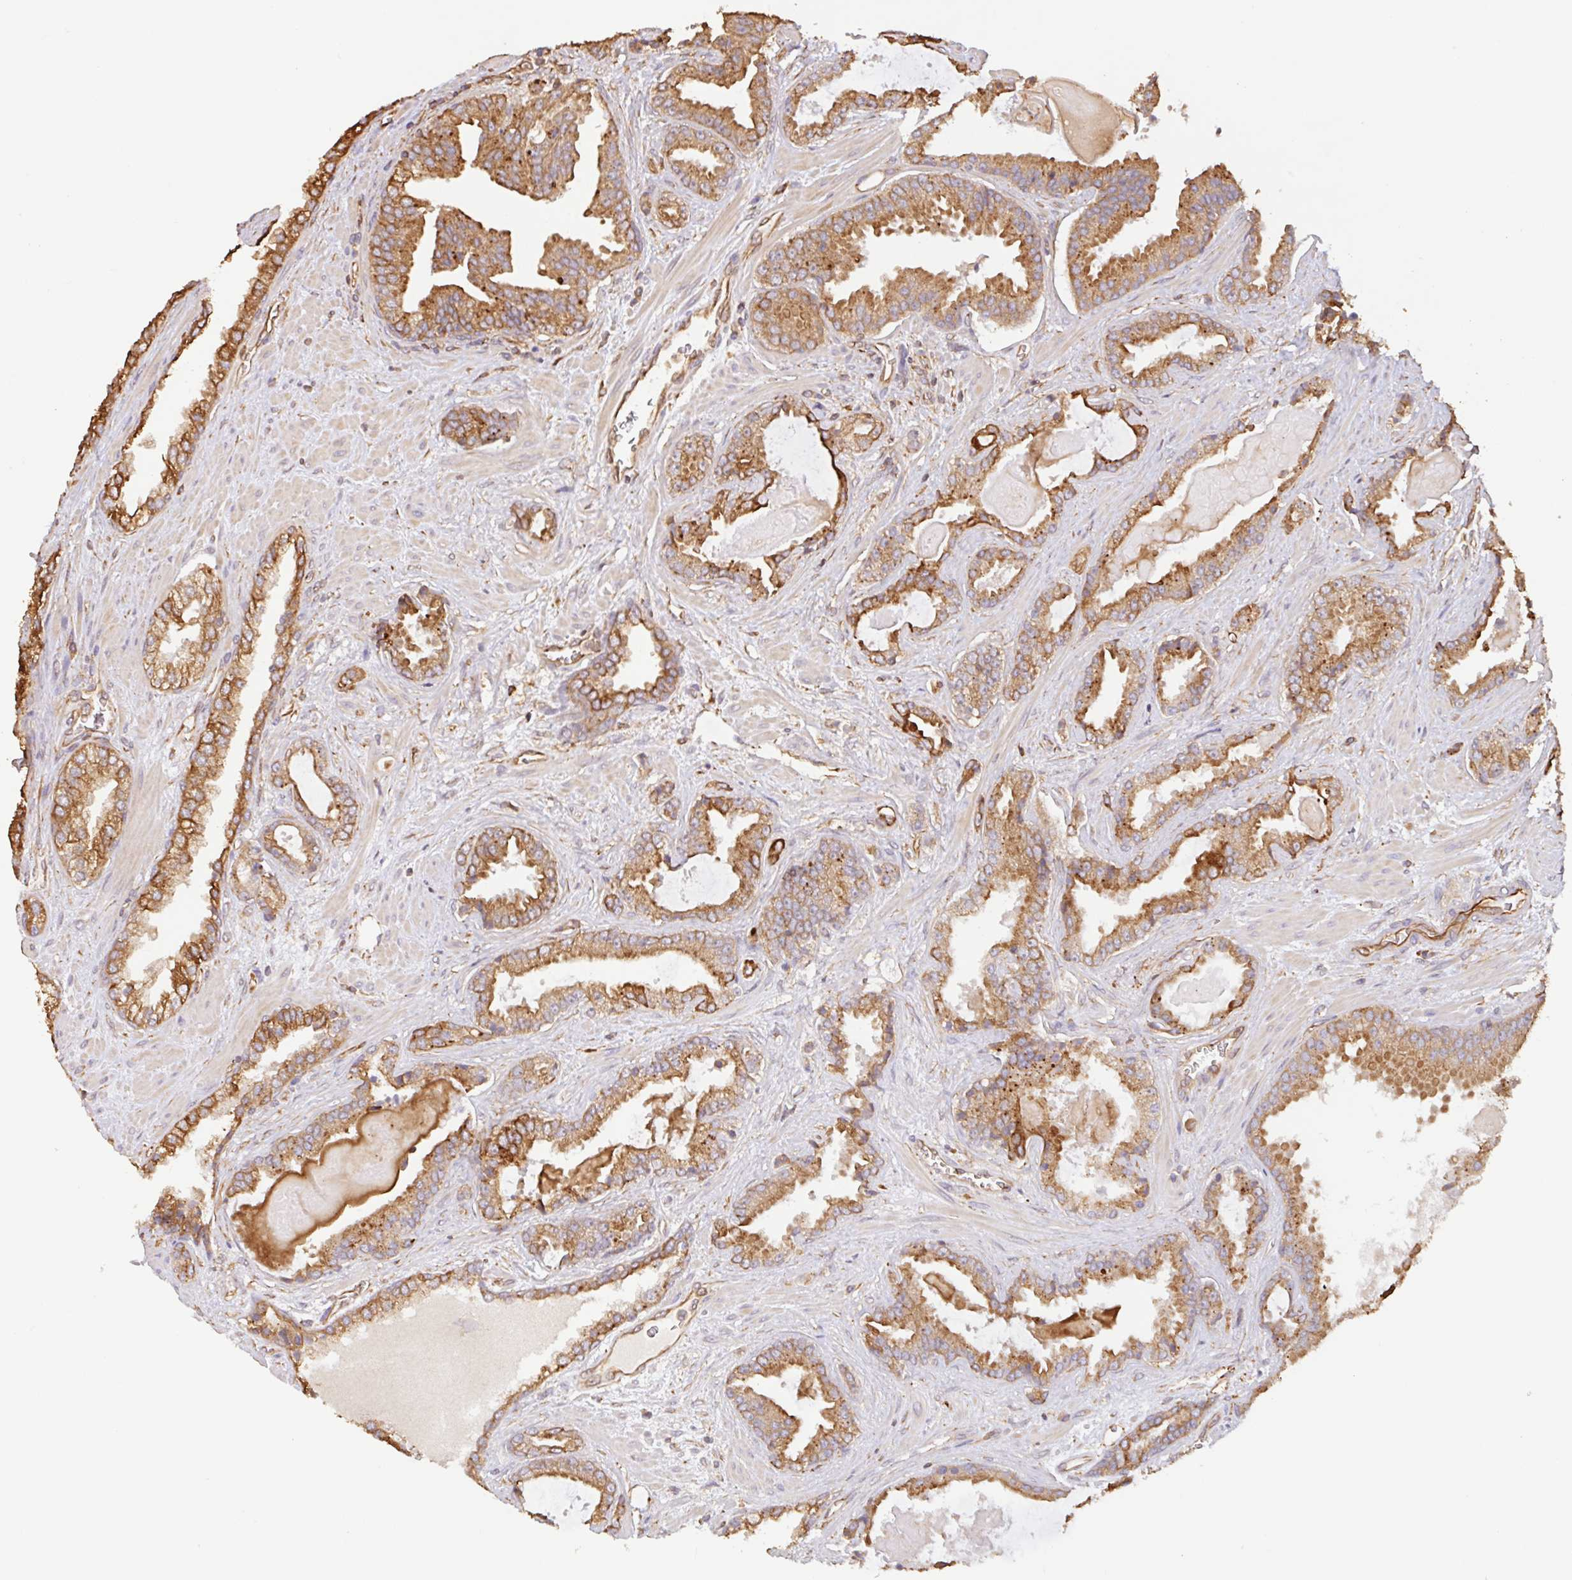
{"staining": {"intensity": "moderate", "quantity": ">75%", "location": "cytoplasmic/membranous"}, "tissue": "prostate cancer", "cell_type": "Tumor cells", "image_type": "cancer", "snomed": [{"axis": "morphology", "description": "Adenocarcinoma, Low grade"}, {"axis": "topography", "description": "Prostate"}], "caption": "Immunohistochemistry (IHC) micrograph of neoplastic tissue: low-grade adenocarcinoma (prostate) stained using immunohistochemistry (IHC) exhibits medium levels of moderate protein expression localized specifically in the cytoplasmic/membranous of tumor cells, appearing as a cytoplasmic/membranous brown color.", "gene": "ZNF790", "patient": {"sex": "male", "age": 62}}